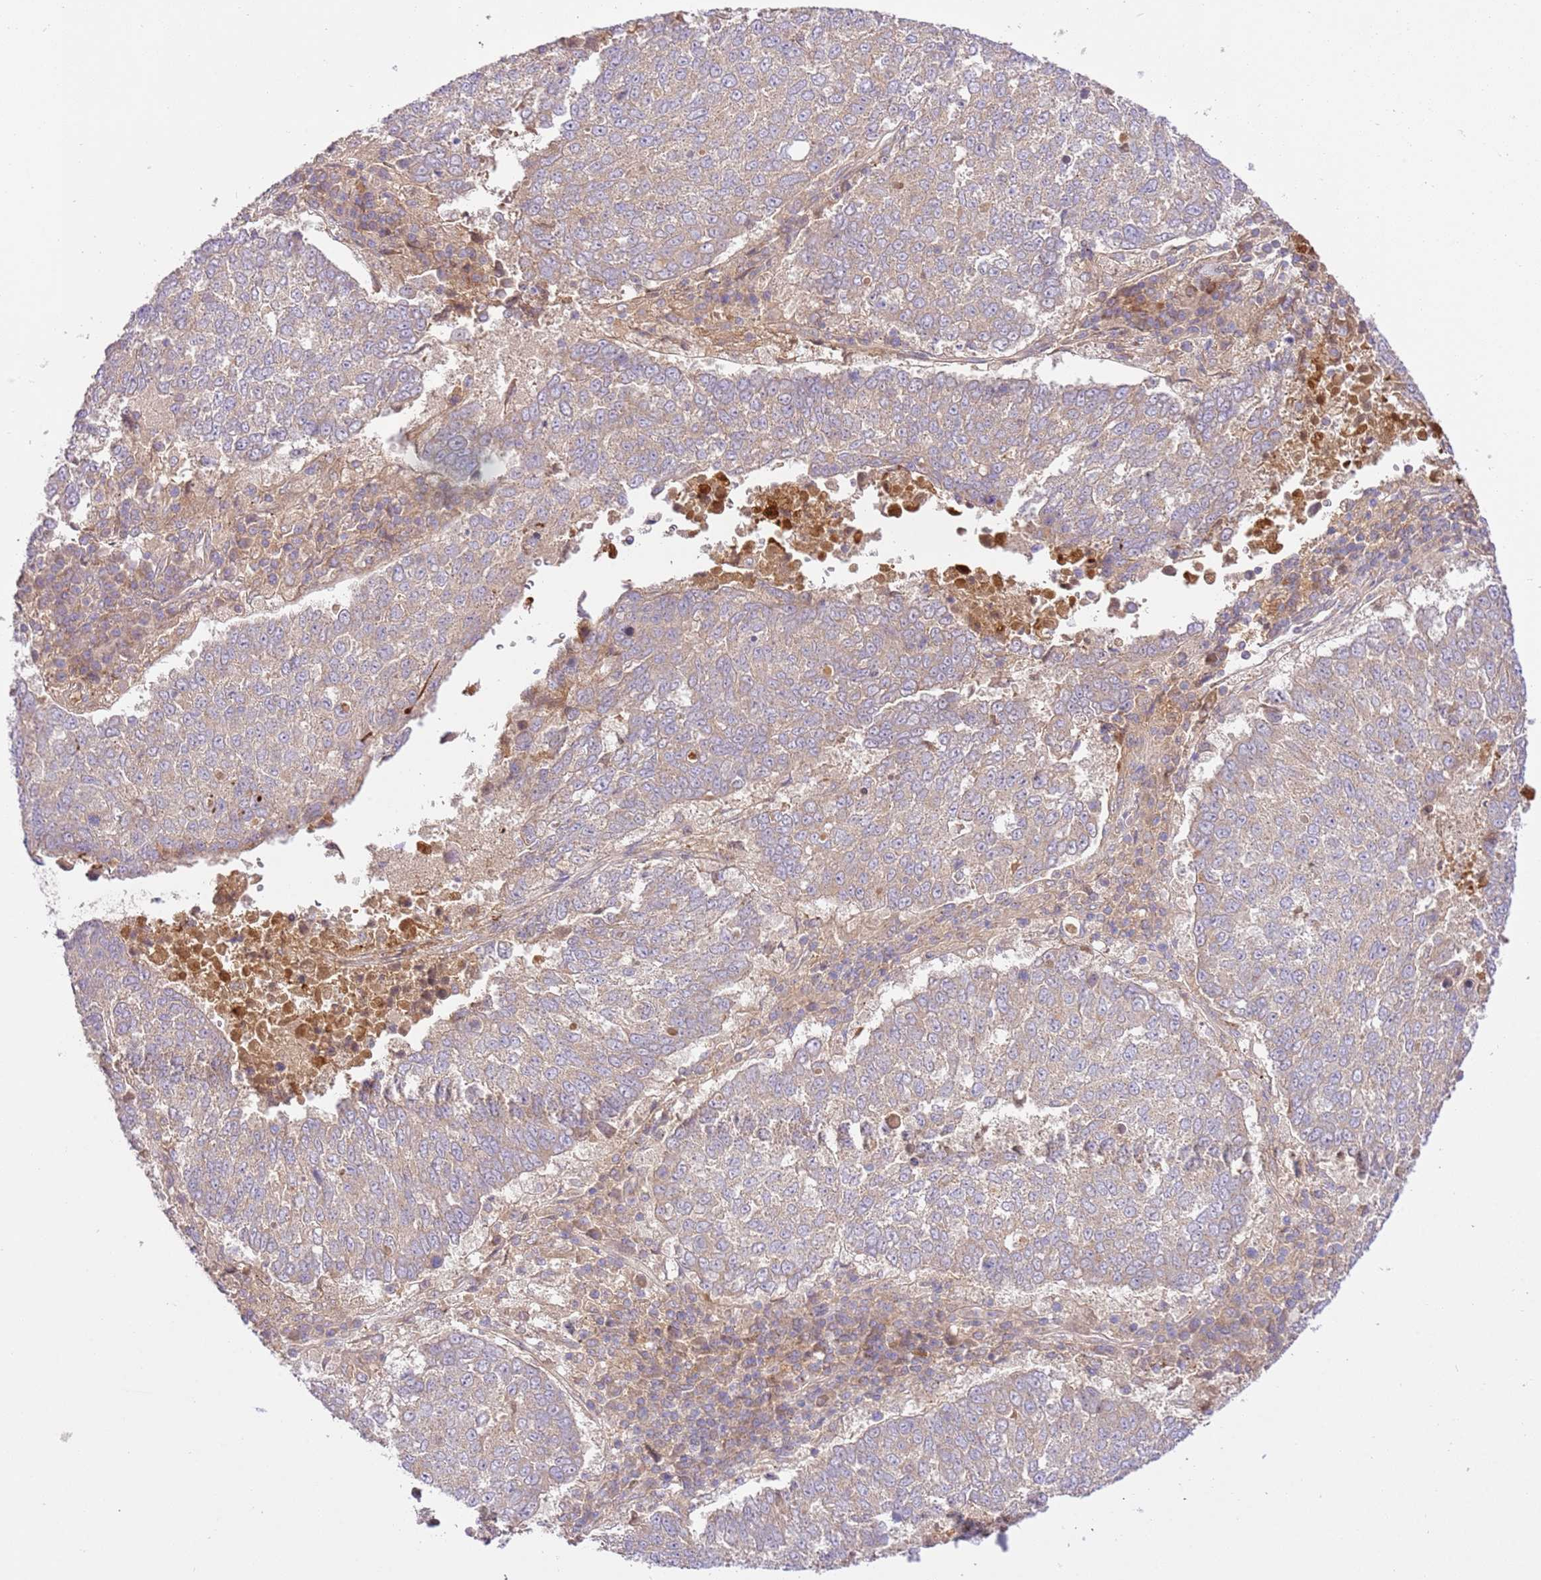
{"staining": {"intensity": "weak", "quantity": "25%-75%", "location": "cytoplasmic/membranous"}, "tissue": "lung cancer", "cell_type": "Tumor cells", "image_type": "cancer", "snomed": [{"axis": "morphology", "description": "Squamous cell carcinoma, NOS"}, {"axis": "topography", "description": "Lung"}], "caption": "IHC image of lung squamous cell carcinoma stained for a protein (brown), which reveals low levels of weak cytoplasmic/membranous expression in approximately 25%-75% of tumor cells.", "gene": "C8G", "patient": {"sex": "male", "age": 73}}